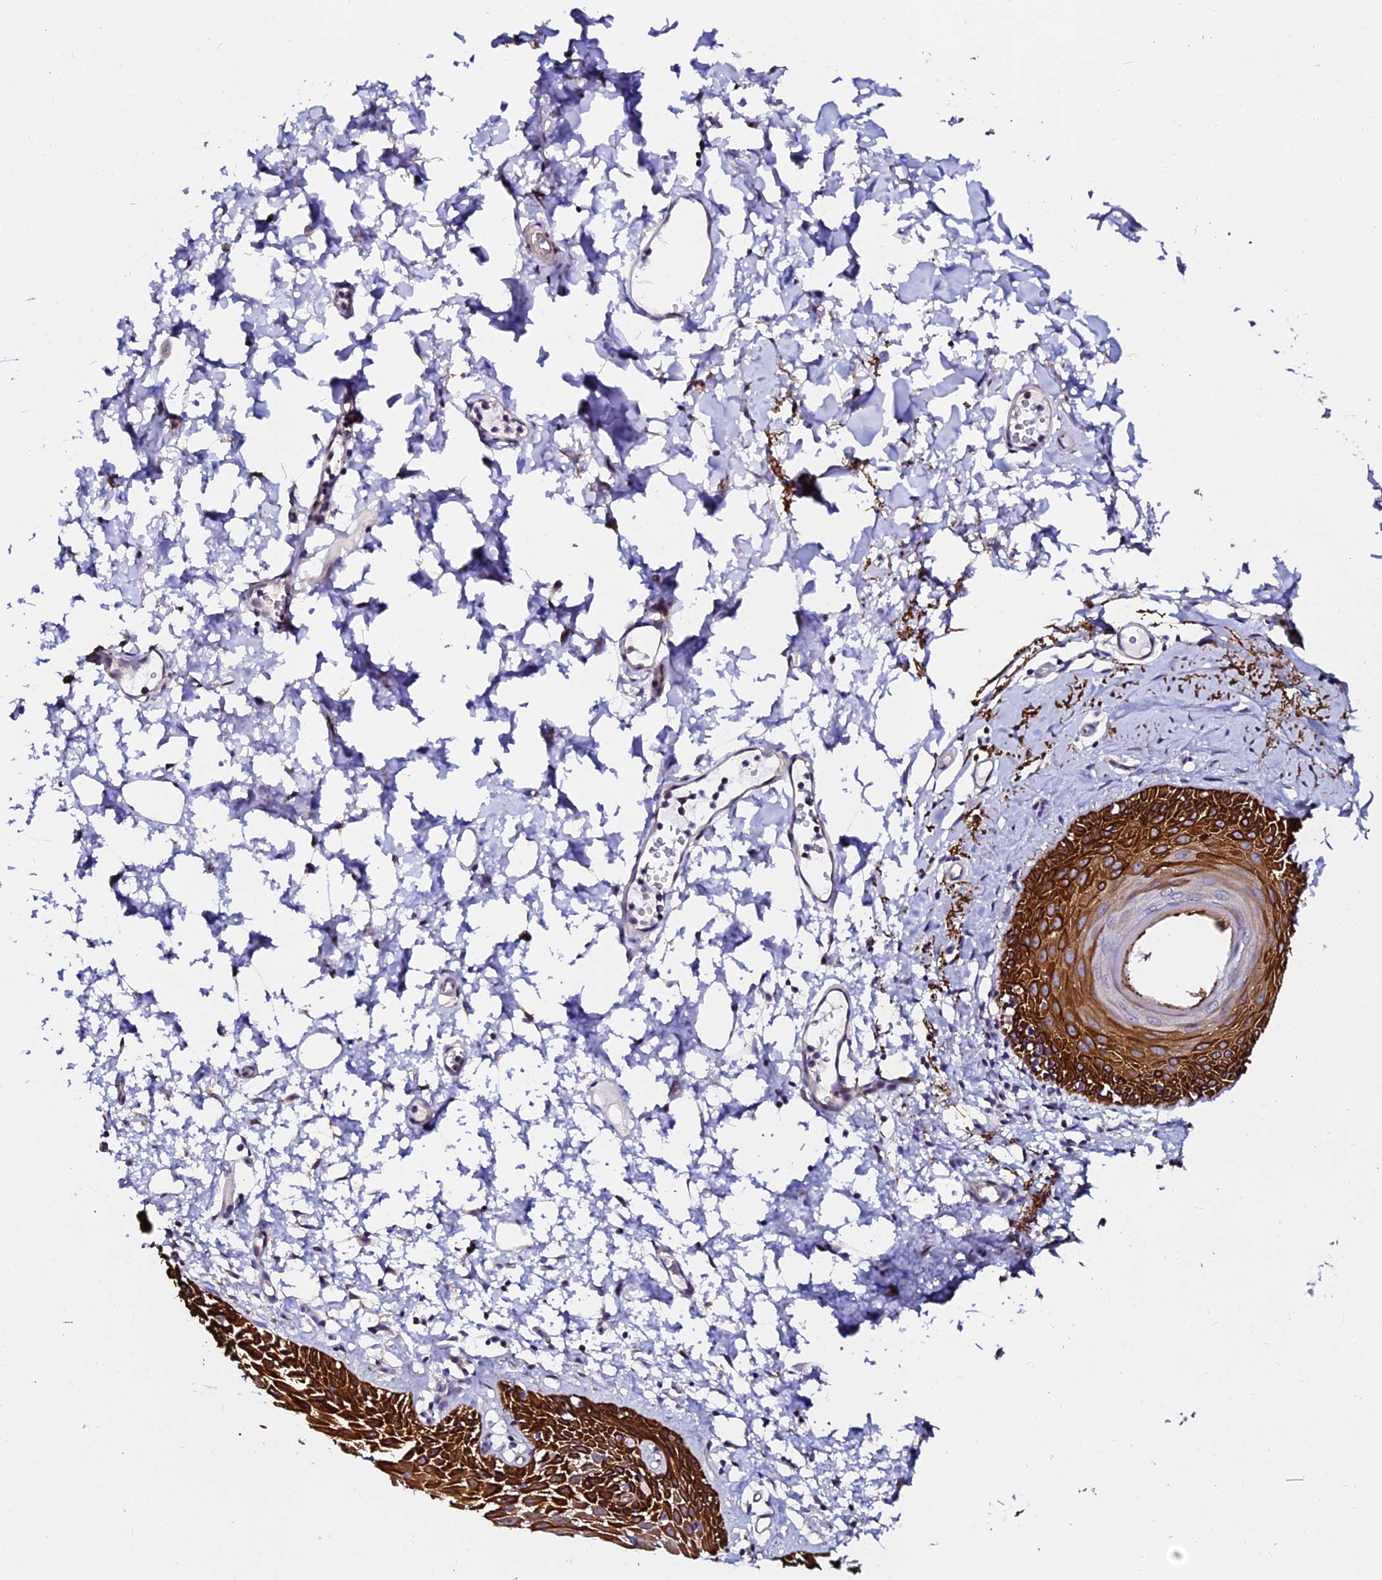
{"staining": {"intensity": "strong", "quantity": ">75%", "location": "cytoplasmic/membranous"}, "tissue": "skin", "cell_type": "Epidermal cells", "image_type": "normal", "snomed": [{"axis": "morphology", "description": "Normal tissue, NOS"}, {"axis": "topography", "description": "Vulva"}], "caption": "Skin stained with IHC demonstrates strong cytoplasmic/membranous positivity in approximately >75% of epidermal cells. (IHC, brightfield microscopy, high magnification).", "gene": "GPN3", "patient": {"sex": "female", "age": 68}}